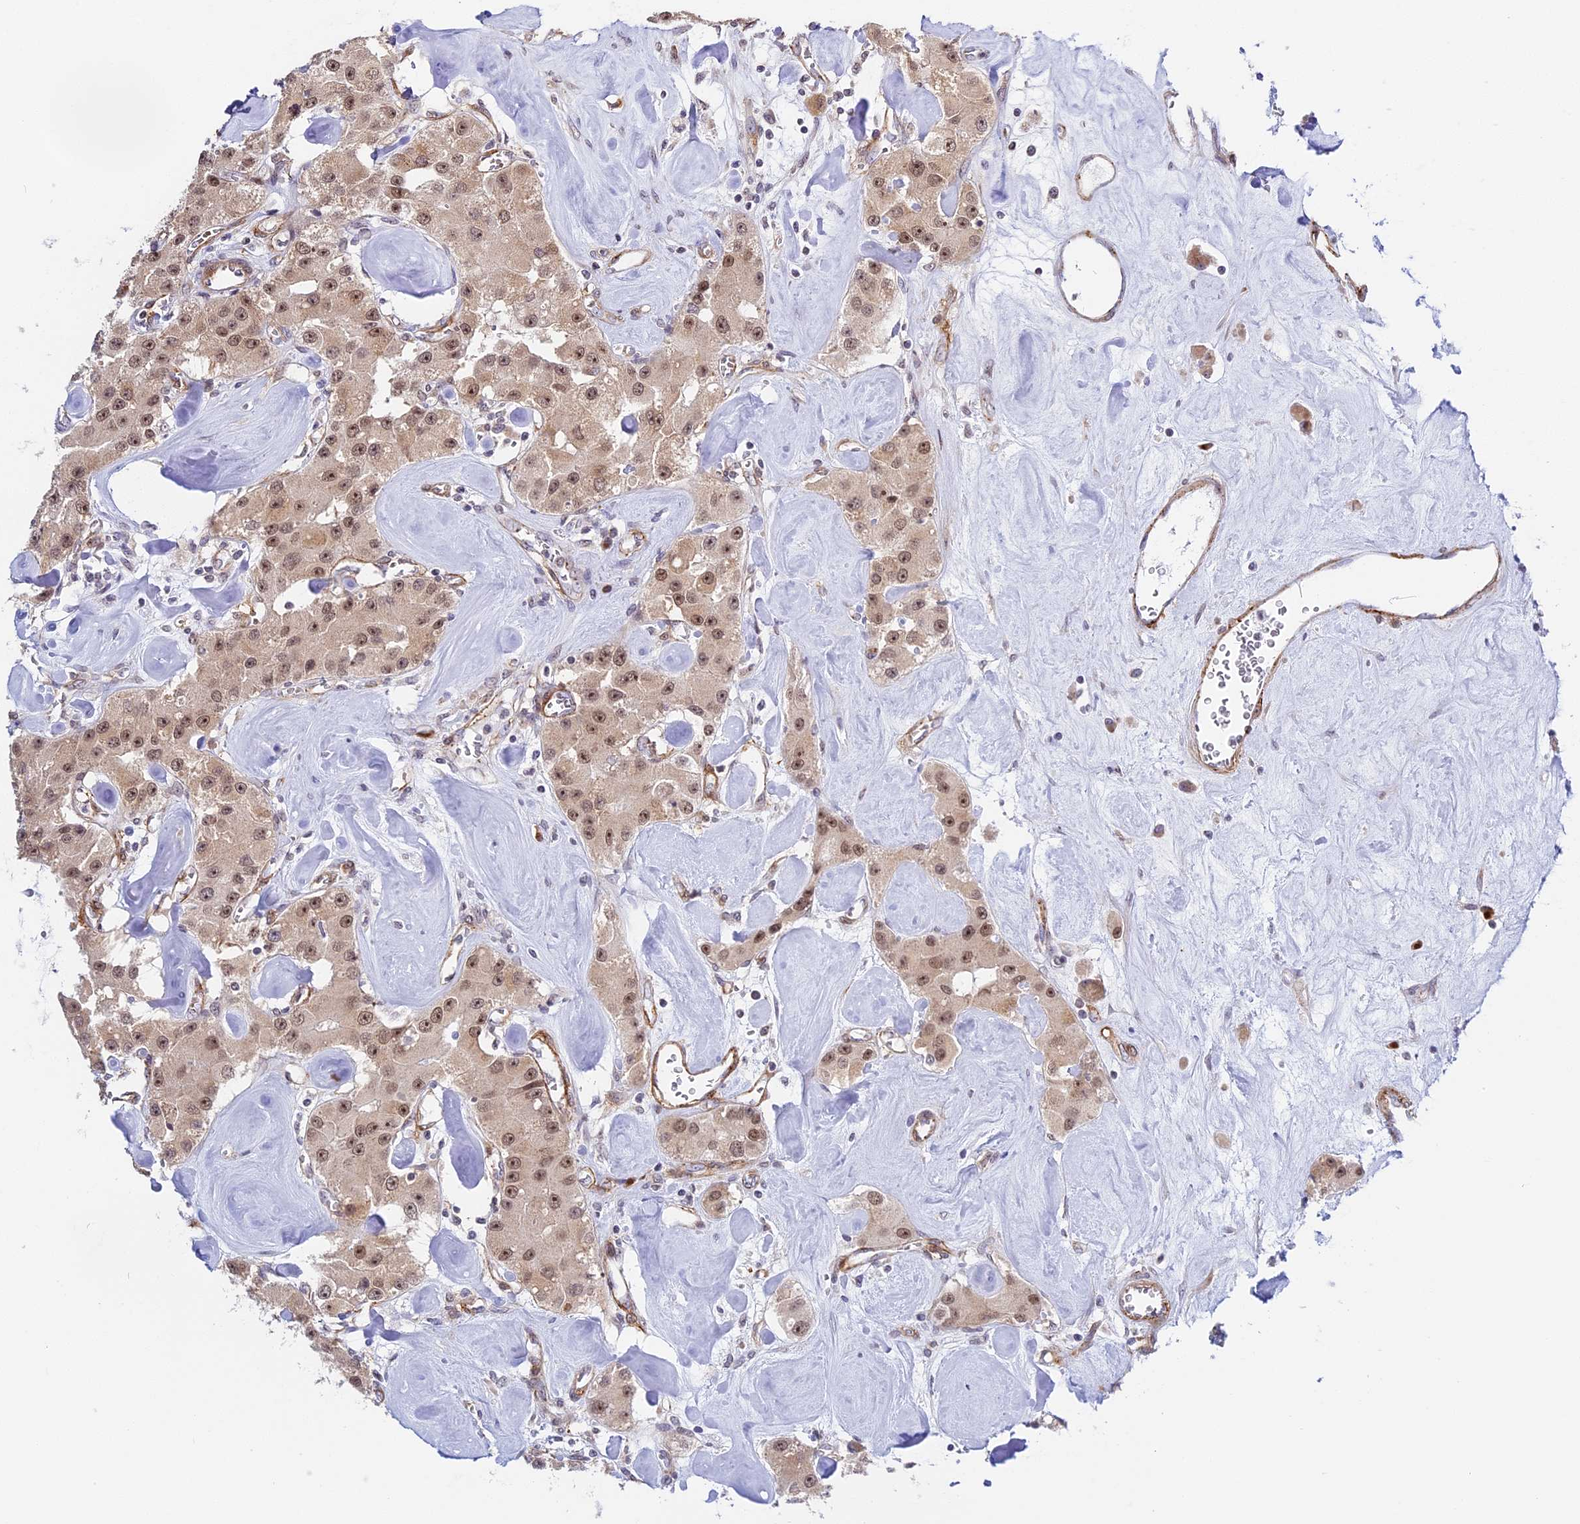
{"staining": {"intensity": "moderate", "quantity": ">75%", "location": "cytoplasmic/membranous,nuclear"}, "tissue": "carcinoid", "cell_type": "Tumor cells", "image_type": "cancer", "snomed": [{"axis": "morphology", "description": "Carcinoid, malignant, NOS"}, {"axis": "topography", "description": "Pancreas"}], "caption": "The micrograph displays a brown stain indicating the presence of a protein in the cytoplasmic/membranous and nuclear of tumor cells in carcinoid. The protein of interest is shown in brown color, while the nuclei are stained blue.", "gene": "HEATR5B", "patient": {"sex": "male", "age": 41}}